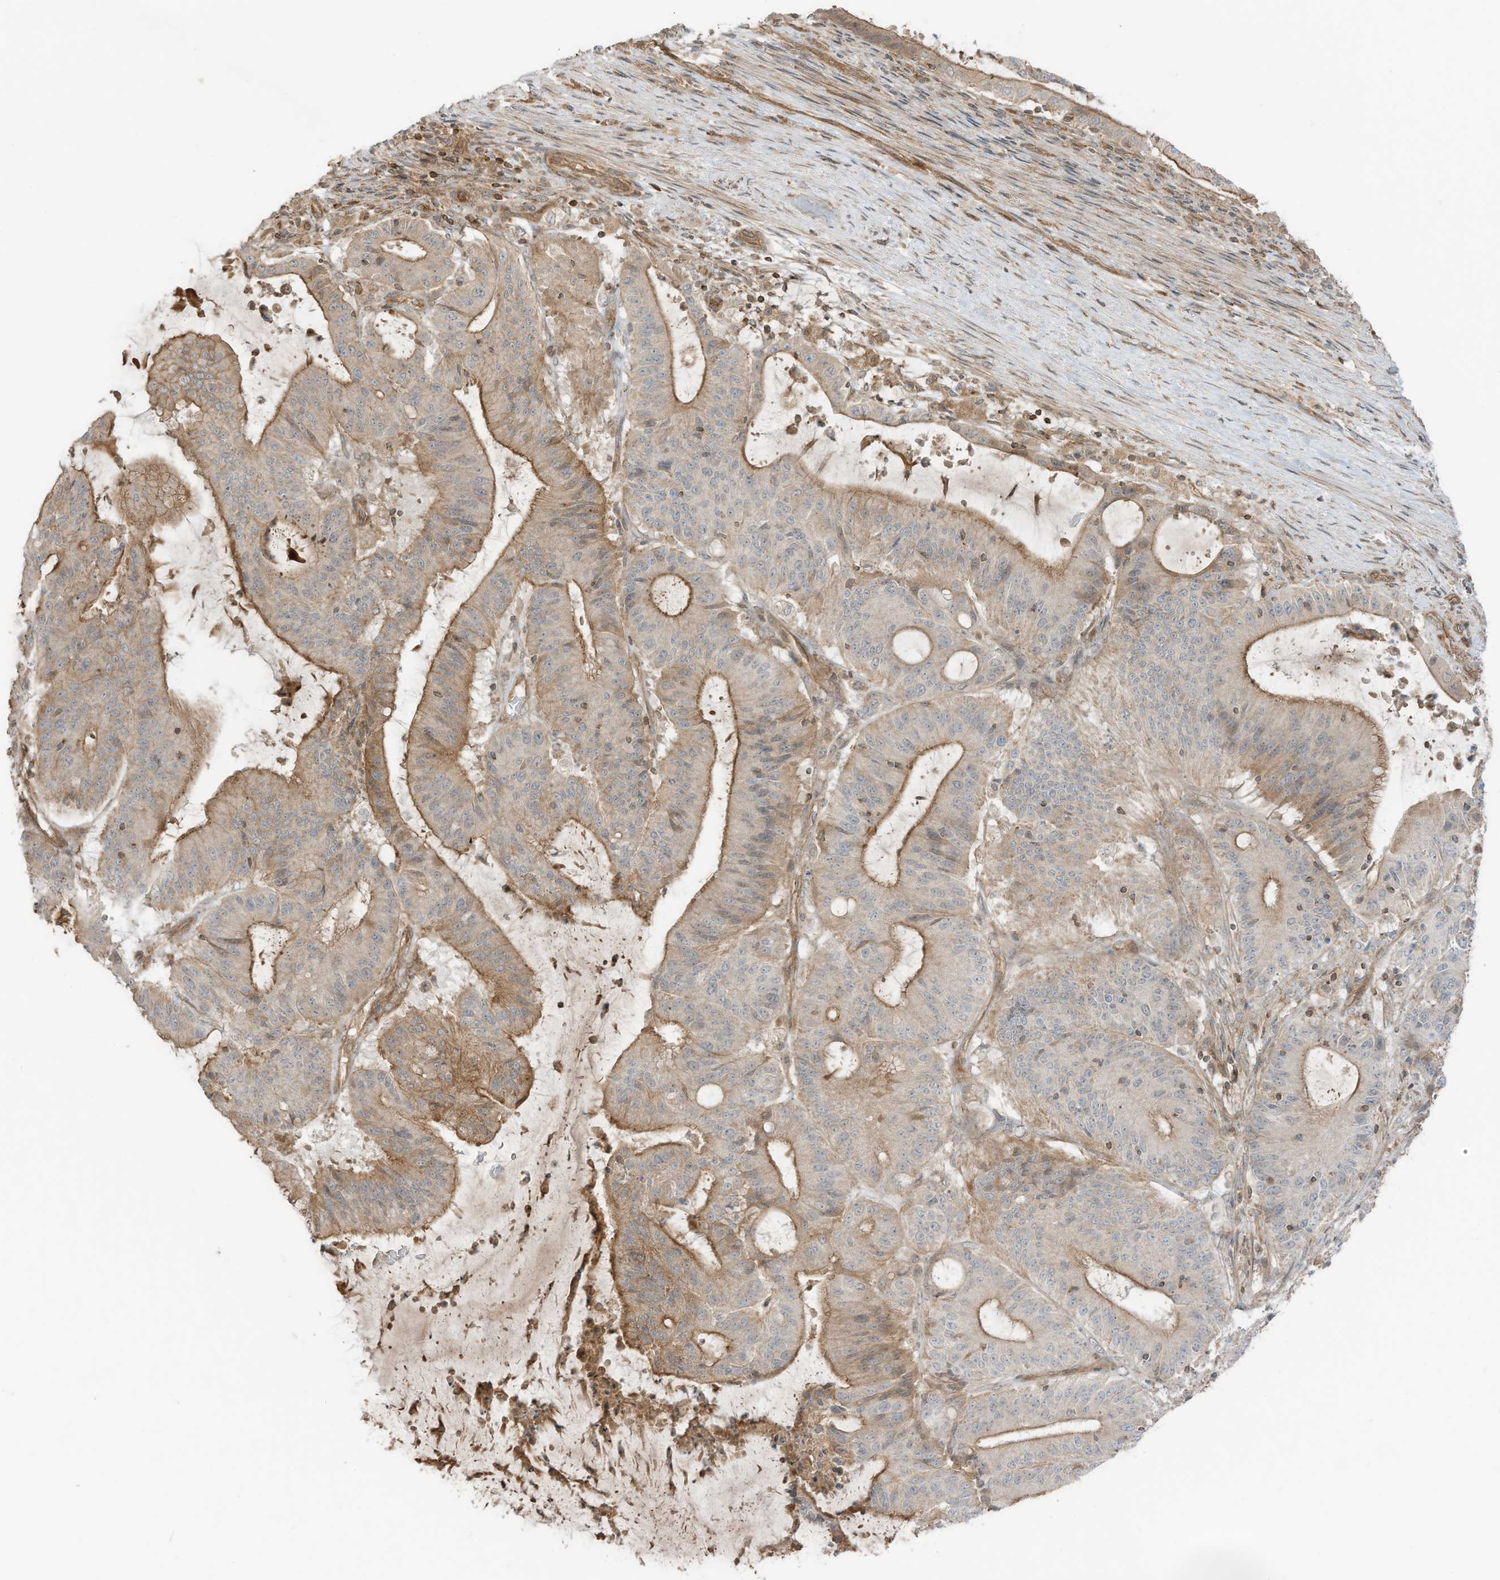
{"staining": {"intensity": "moderate", "quantity": "25%-75%", "location": "cytoplasmic/membranous"}, "tissue": "liver cancer", "cell_type": "Tumor cells", "image_type": "cancer", "snomed": [{"axis": "morphology", "description": "Normal tissue, NOS"}, {"axis": "morphology", "description": "Cholangiocarcinoma"}, {"axis": "topography", "description": "Liver"}, {"axis": "topography", "description": "Peripheral nerve tissue"}], "caption": "Liver cancer (cholangiocarcinoma) was stained to show a protein in brown. There is medium levels of moderate cytoplasmic/membranous positivity in approximately 25%-75% of tumor cells.", "gene": "SLC25A12", "patient": {"sex": "female", "age": 73}}